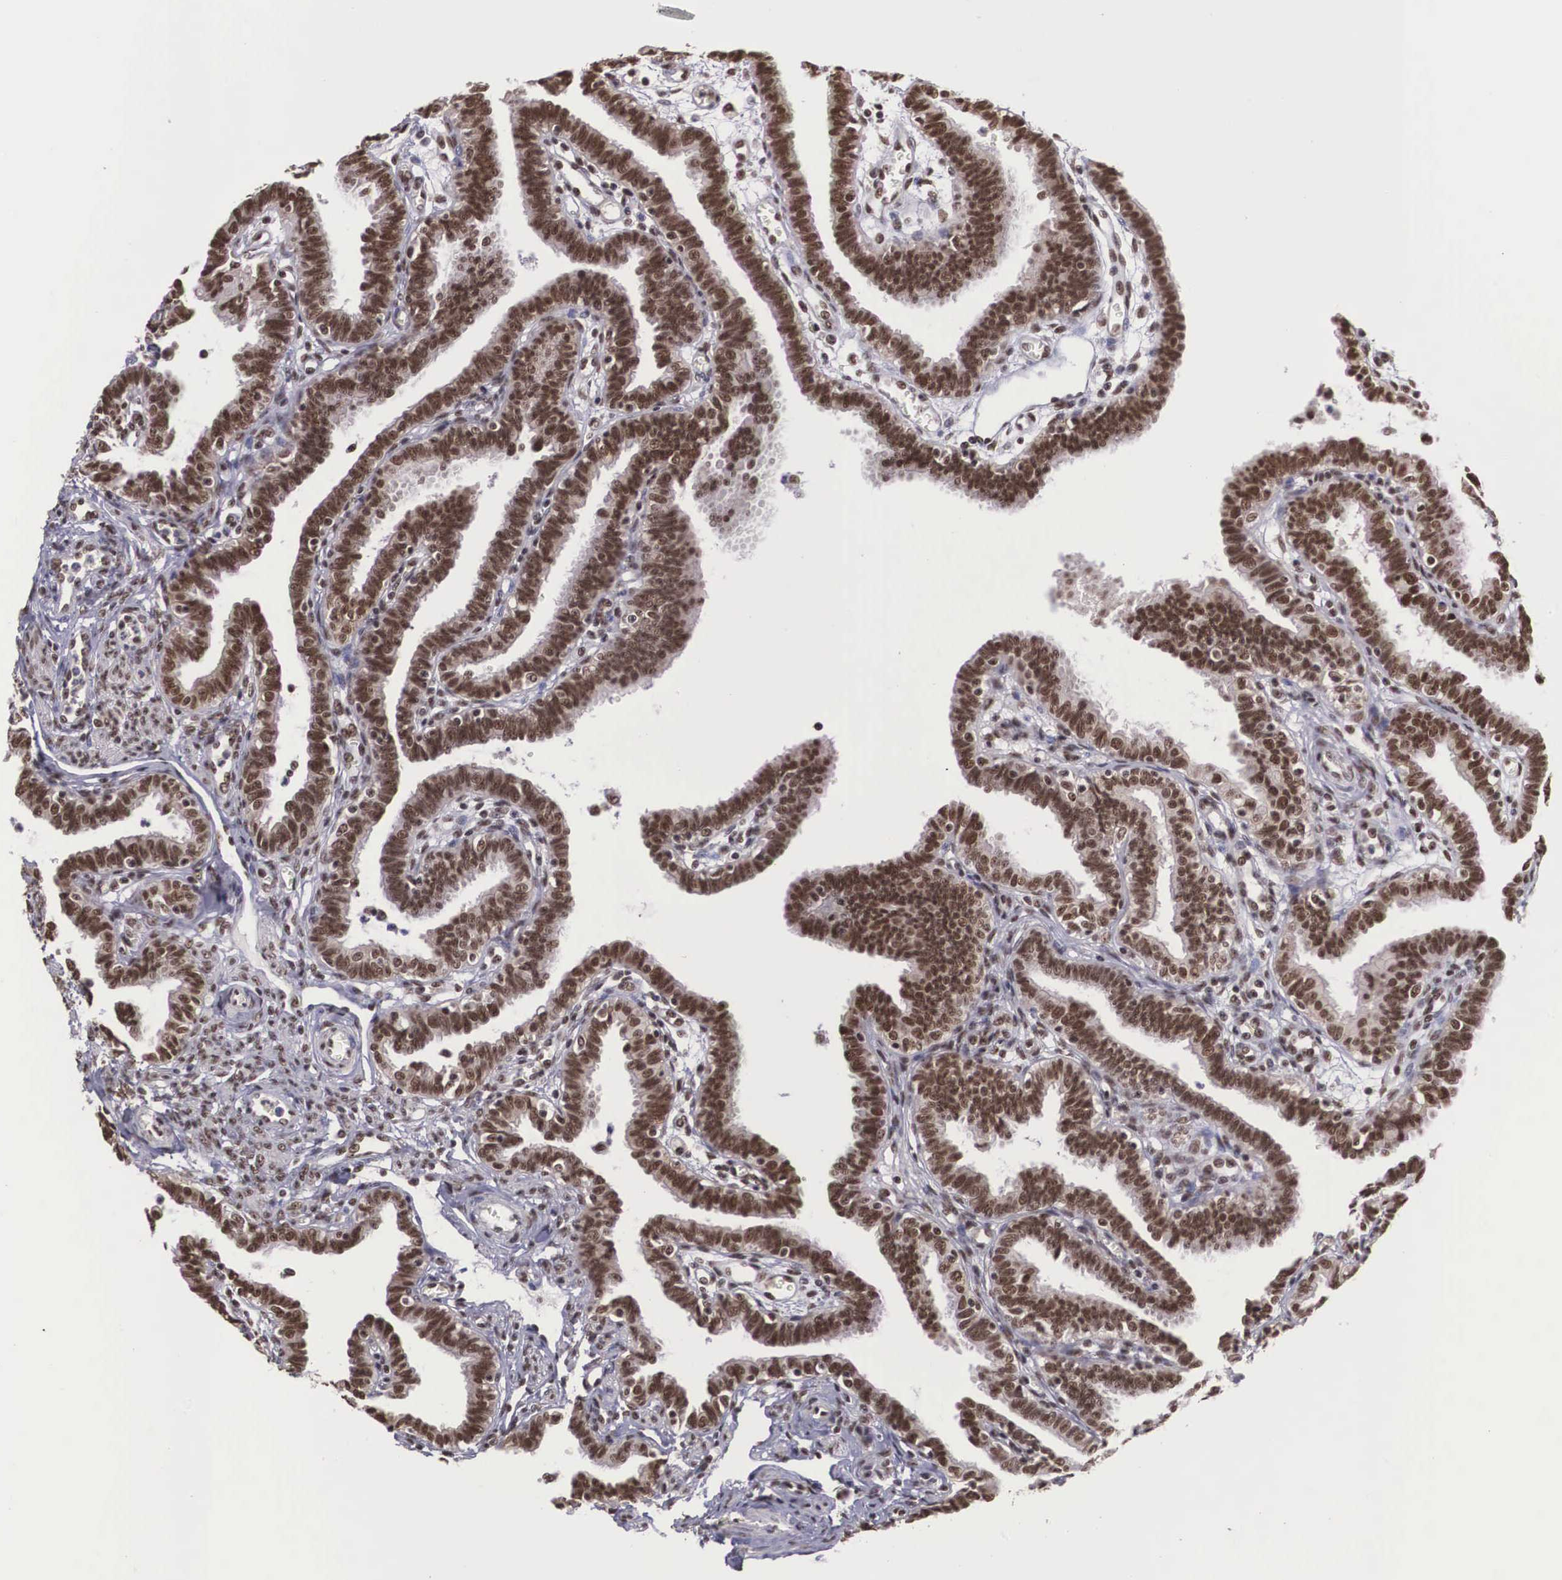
{"staining": {"intensity": "strong", "quantity": ">75%", "location": "cytoplasmic/membranous,nuclear"}, "tissue": "fallopian tube", "cell_type": "Glandular cells", "image_type": "normal", "snomed": [{"axis": "morphology", "description": "Normal tissue, NOS"}, {"axis": "topography", "description": "Fallopian tube"}], "caption": "Immunohistochemical staining of normal fallopian tube demonstrates strong cytoplasmic/membranous,nuclear protein expression in about >75% of glandular cells. (DAB = brown stain, brightfield microscopy at high magnification).", "gene": "POLR2F", "patient": {"sex": "female", "age": 41}}